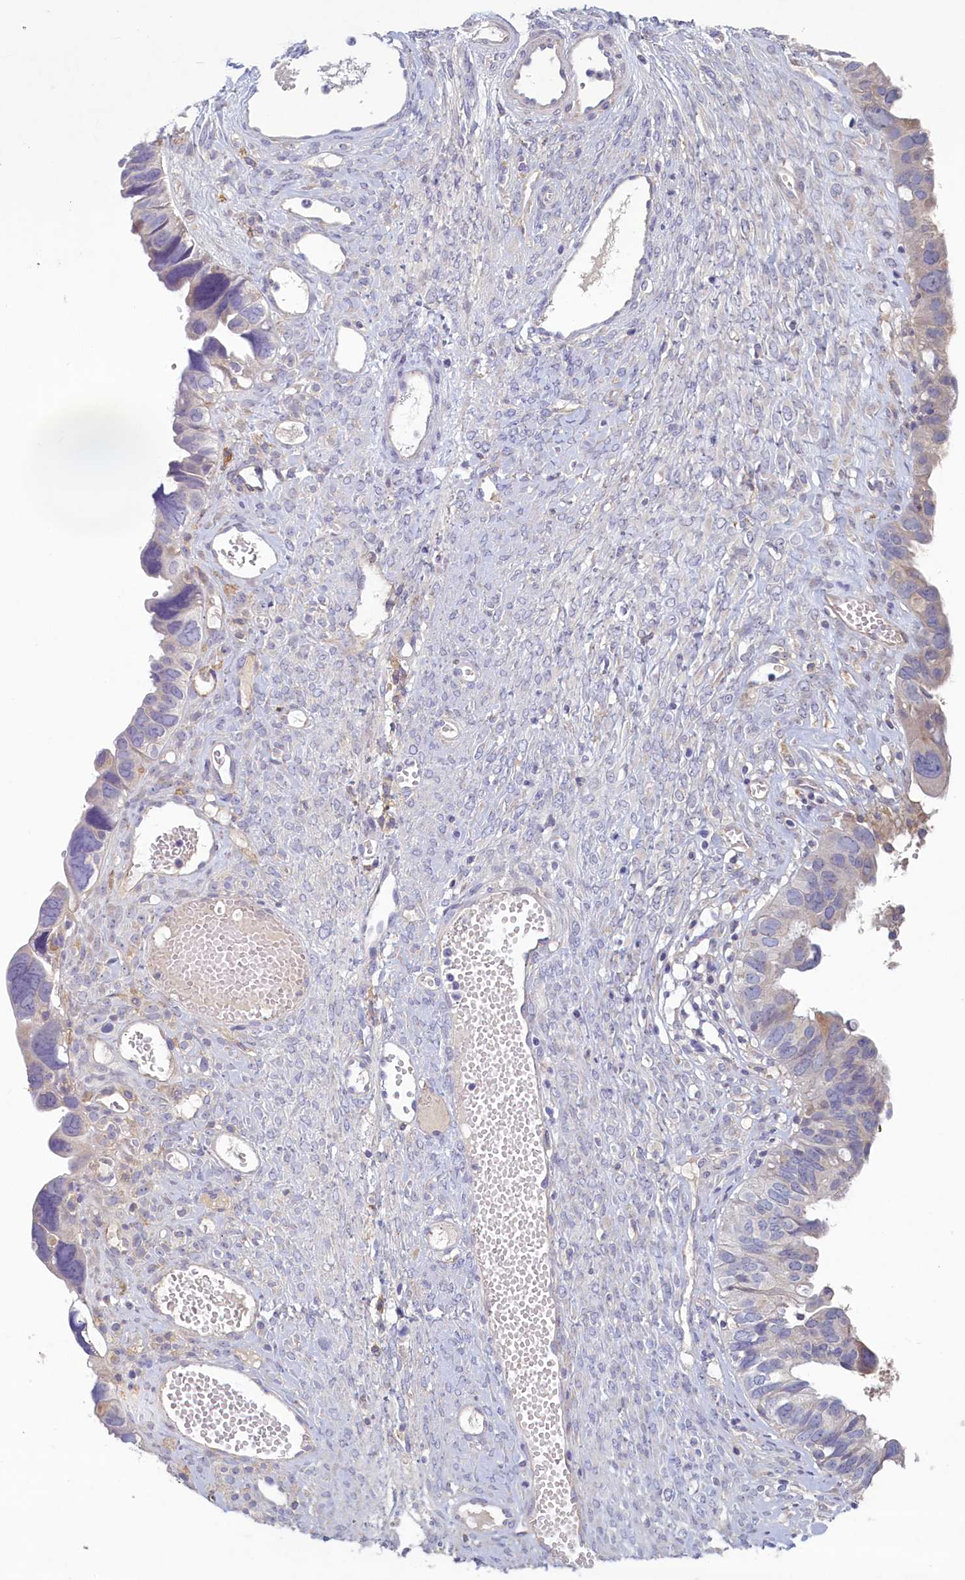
{"staining": {"intensity": "negative", "quantity": "none", "location": "none"}, "tissue": "ovarian cancer", "cell_type": "Tumor cells", "image_type": "cancer", "snomed": [{"axis": "morphology", "description": "Cystadenocarcinoma, serous, NOS"}, {"axis": "topography", "description": "Ovary"}], "caption": "This micrograph is of ovarian cancer stained with IHC to label a protein in brown with the nuclei are counter-stained blue. There is no expression in tumor cells.", "gene": "PLEKHG6", "patient": {"sex": "female", "age": 79}}